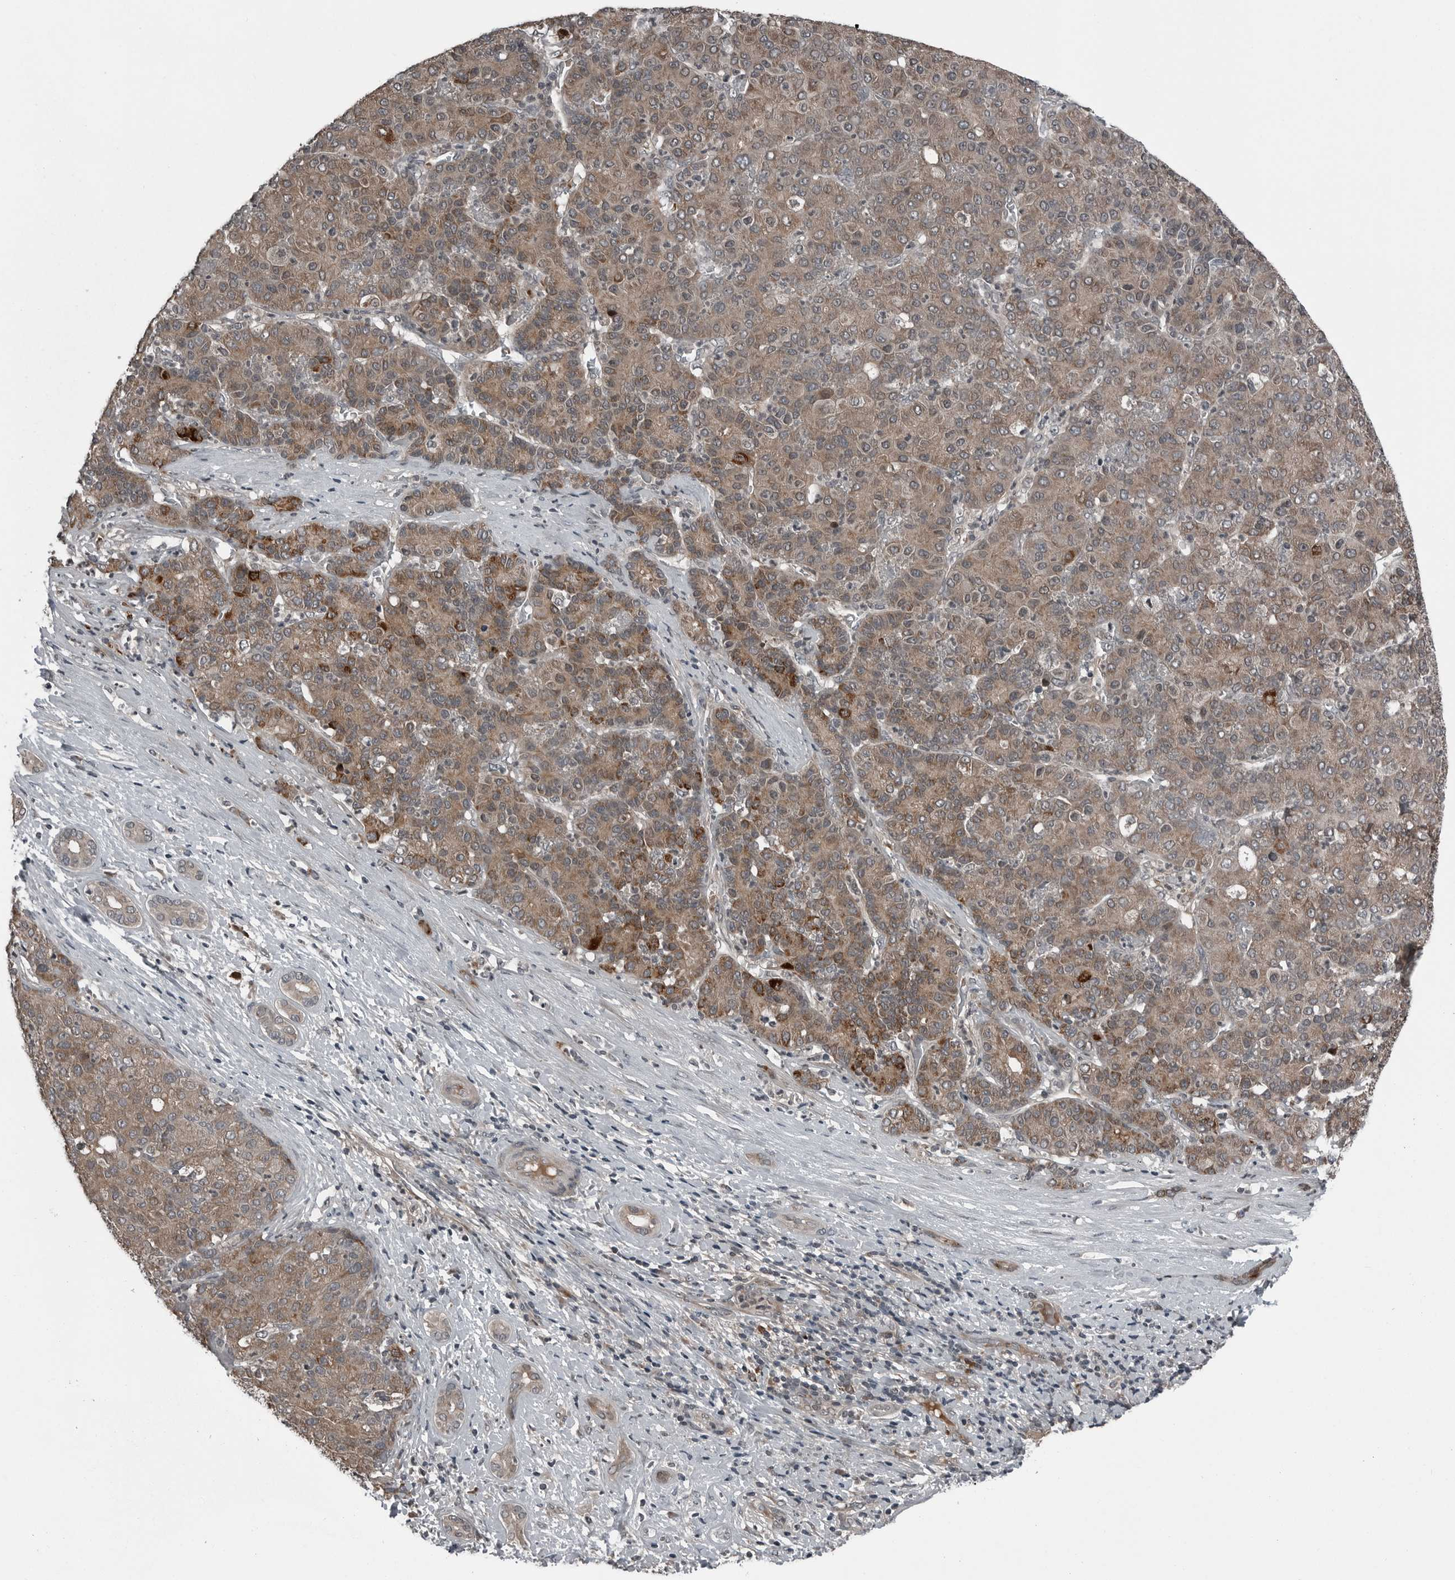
{"staining": {"intensity": "moderate", "quantity": ">75%", "location": "cytoplasmic/membranous"}, "tissue": "liver cancer", "cell_type": "Tumor cells", "image_type": "cancer", "snomed": [{"axis": "morphology", "description": "Carcinoma, Hepatocellular, NOS"}, {"axis": "topography", "description": "Liver"}], "caption": "IHC staining of liver cancer, which shows medium levels of moderate cytoplasmic/membranous expression in about >75% of tumor cells indicating moderate cytoplasmic/membranous protein staining. The staining was performed using DAB (brown) for protein detection and nuclei were counterstained in hematoxylin (blue).", "gene": "GAK", "patient": {"sex": "male", "age": 65}}